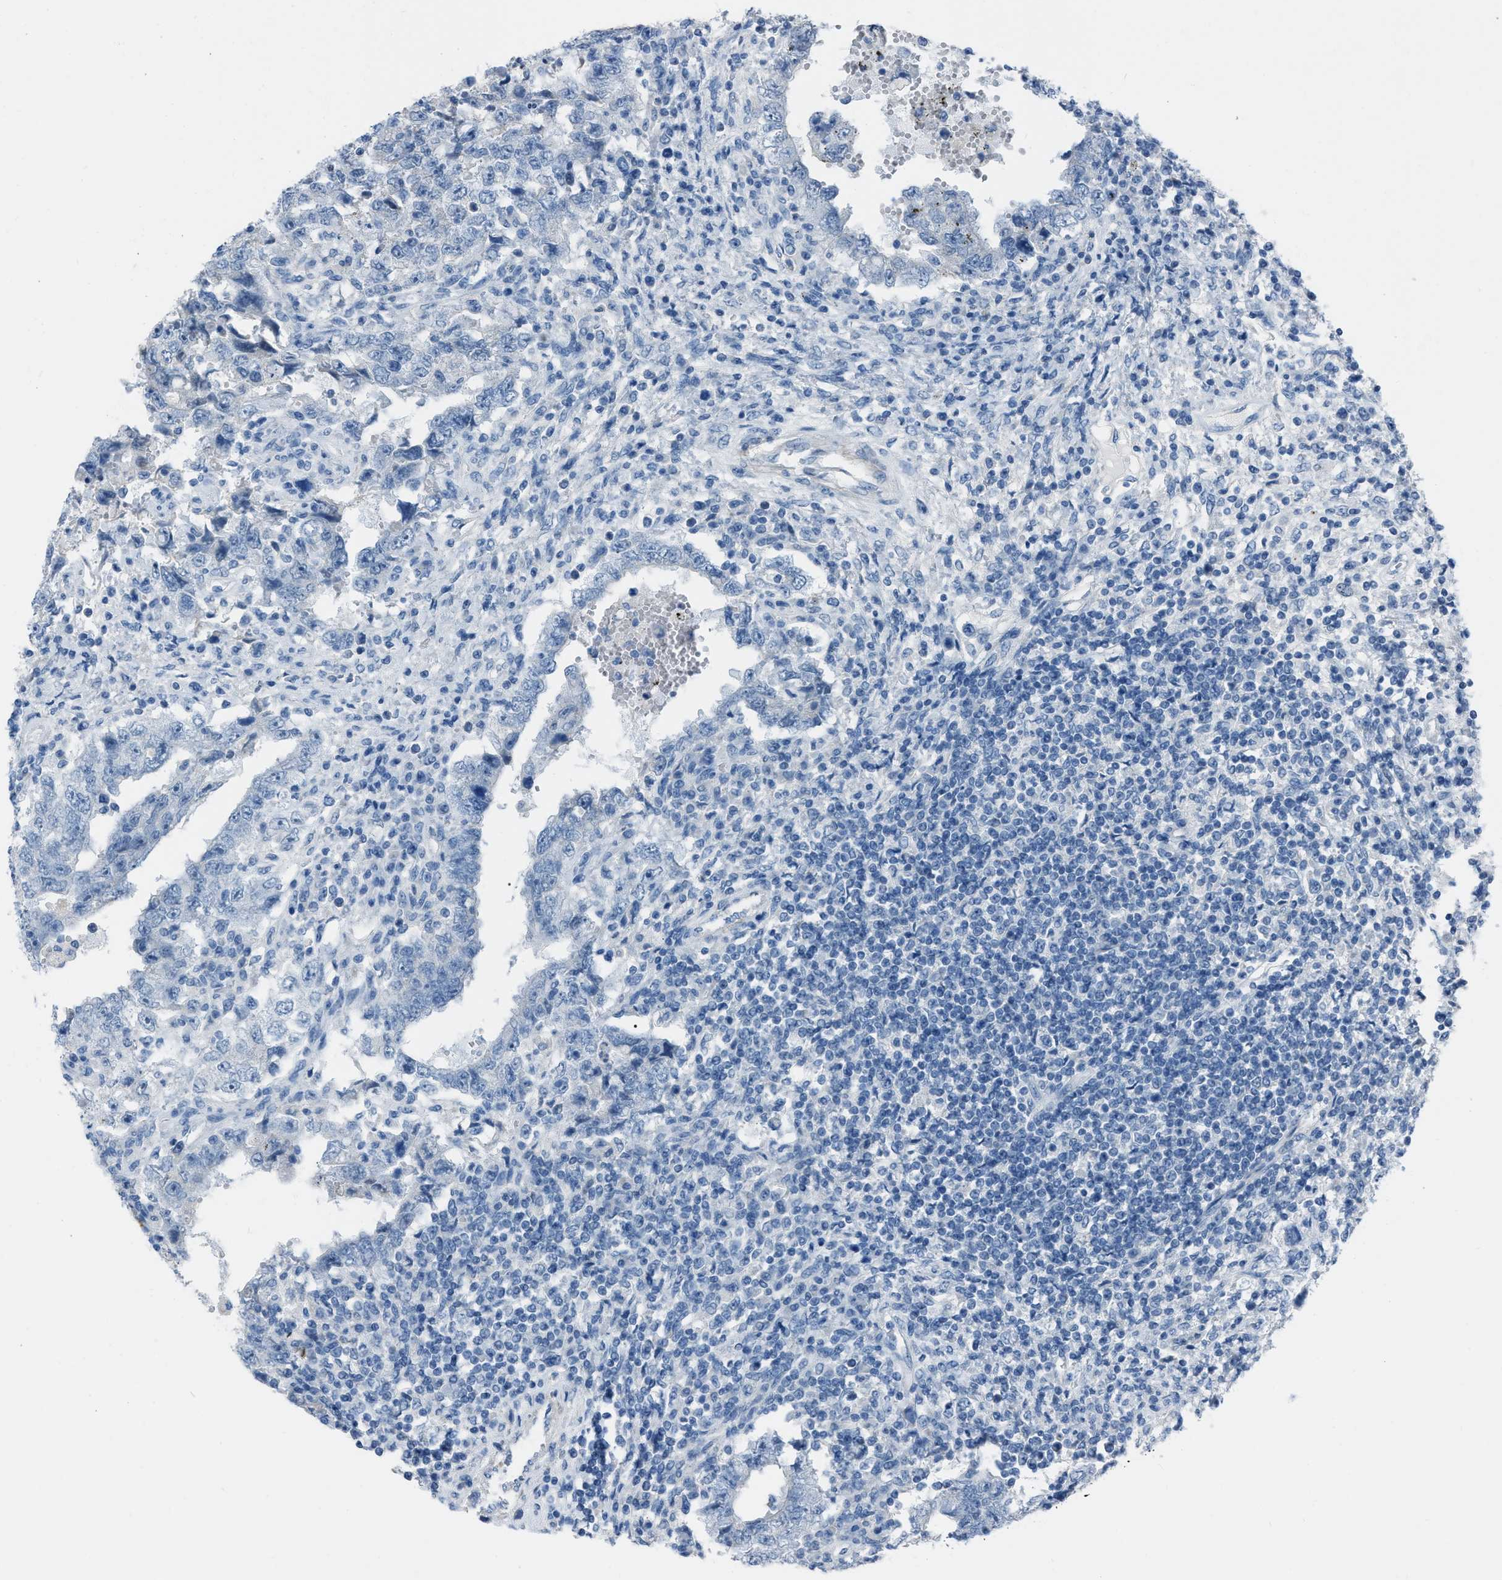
{"staining": {"intensity": "negative", "quantity": "none", "location": "none"}, "tissue": "testis cancer", "cell_type": "Tumor cells", "image_type": "cancer", "snomed": [{"axis": "morphology", "description": "Carcinoma, Embryonal, NOS"}, {"axis": "topography", "description": "Testis"}], "caption": "Tumor cells are negative for protein expression in human embryonal carcinoma (testis).", "gene": "SPATC1L", "patient": {"sex": "male", "age": 26}}